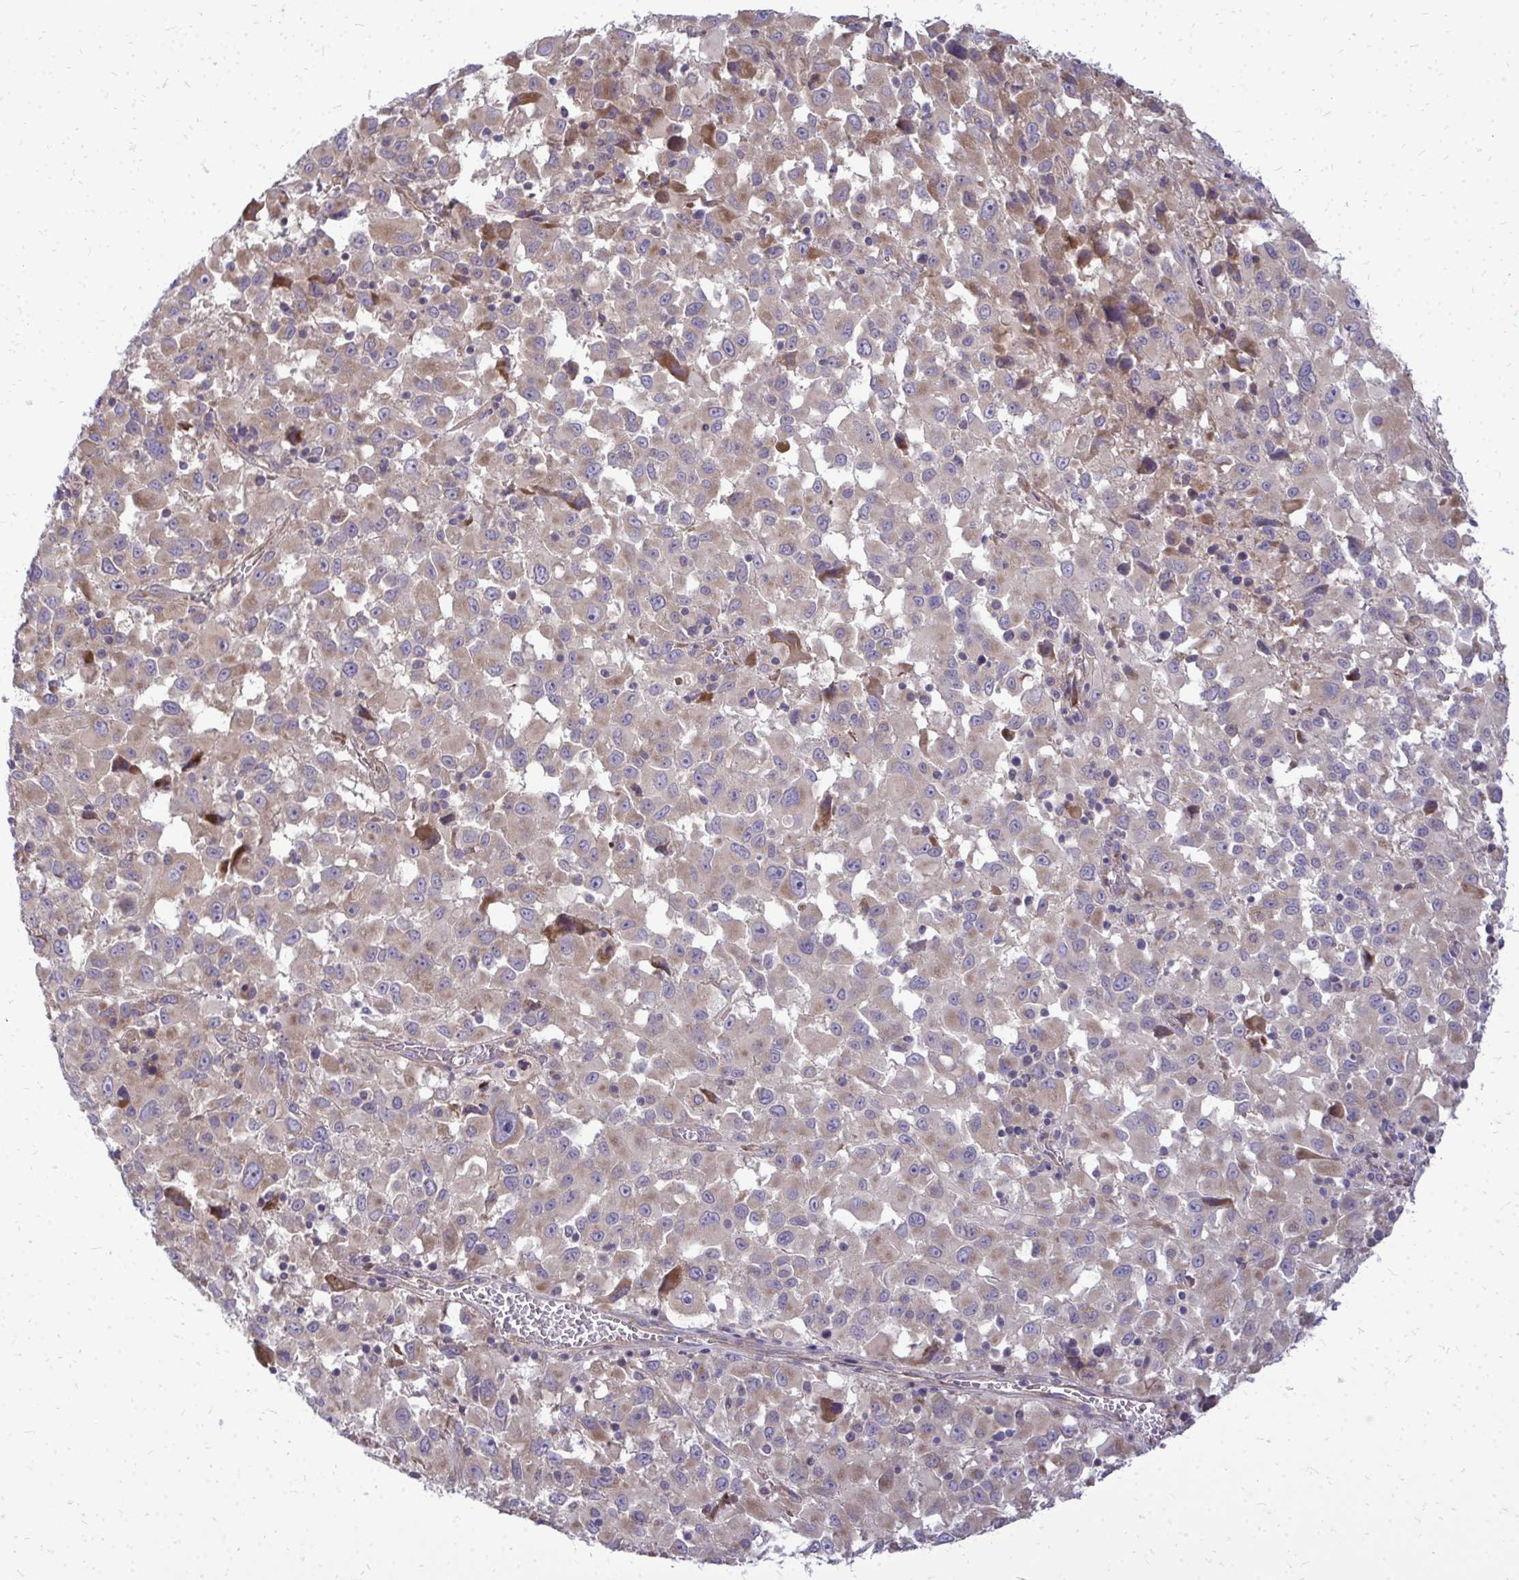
{"staining": {"intensity": "weak", "quantity": "25%-75%", "location": "cytoplasmic/membranous"}, "tissue": "melanoma", "cell_type": "Tumor cells", "image_type": "cancer", "snomed": [{"axis": "morphology", "description": "Malignant melanoma, Metastatic site"}, {"axis": "topography", "description": "Soft tissue"}], "caption": "Weak cytoplasmic/membranous protein positivity is present in approximately 25%-75% of tumor cells in melanoma.", "gene": "RPLP2", "patient": {"sex": "male", "age": 50}}